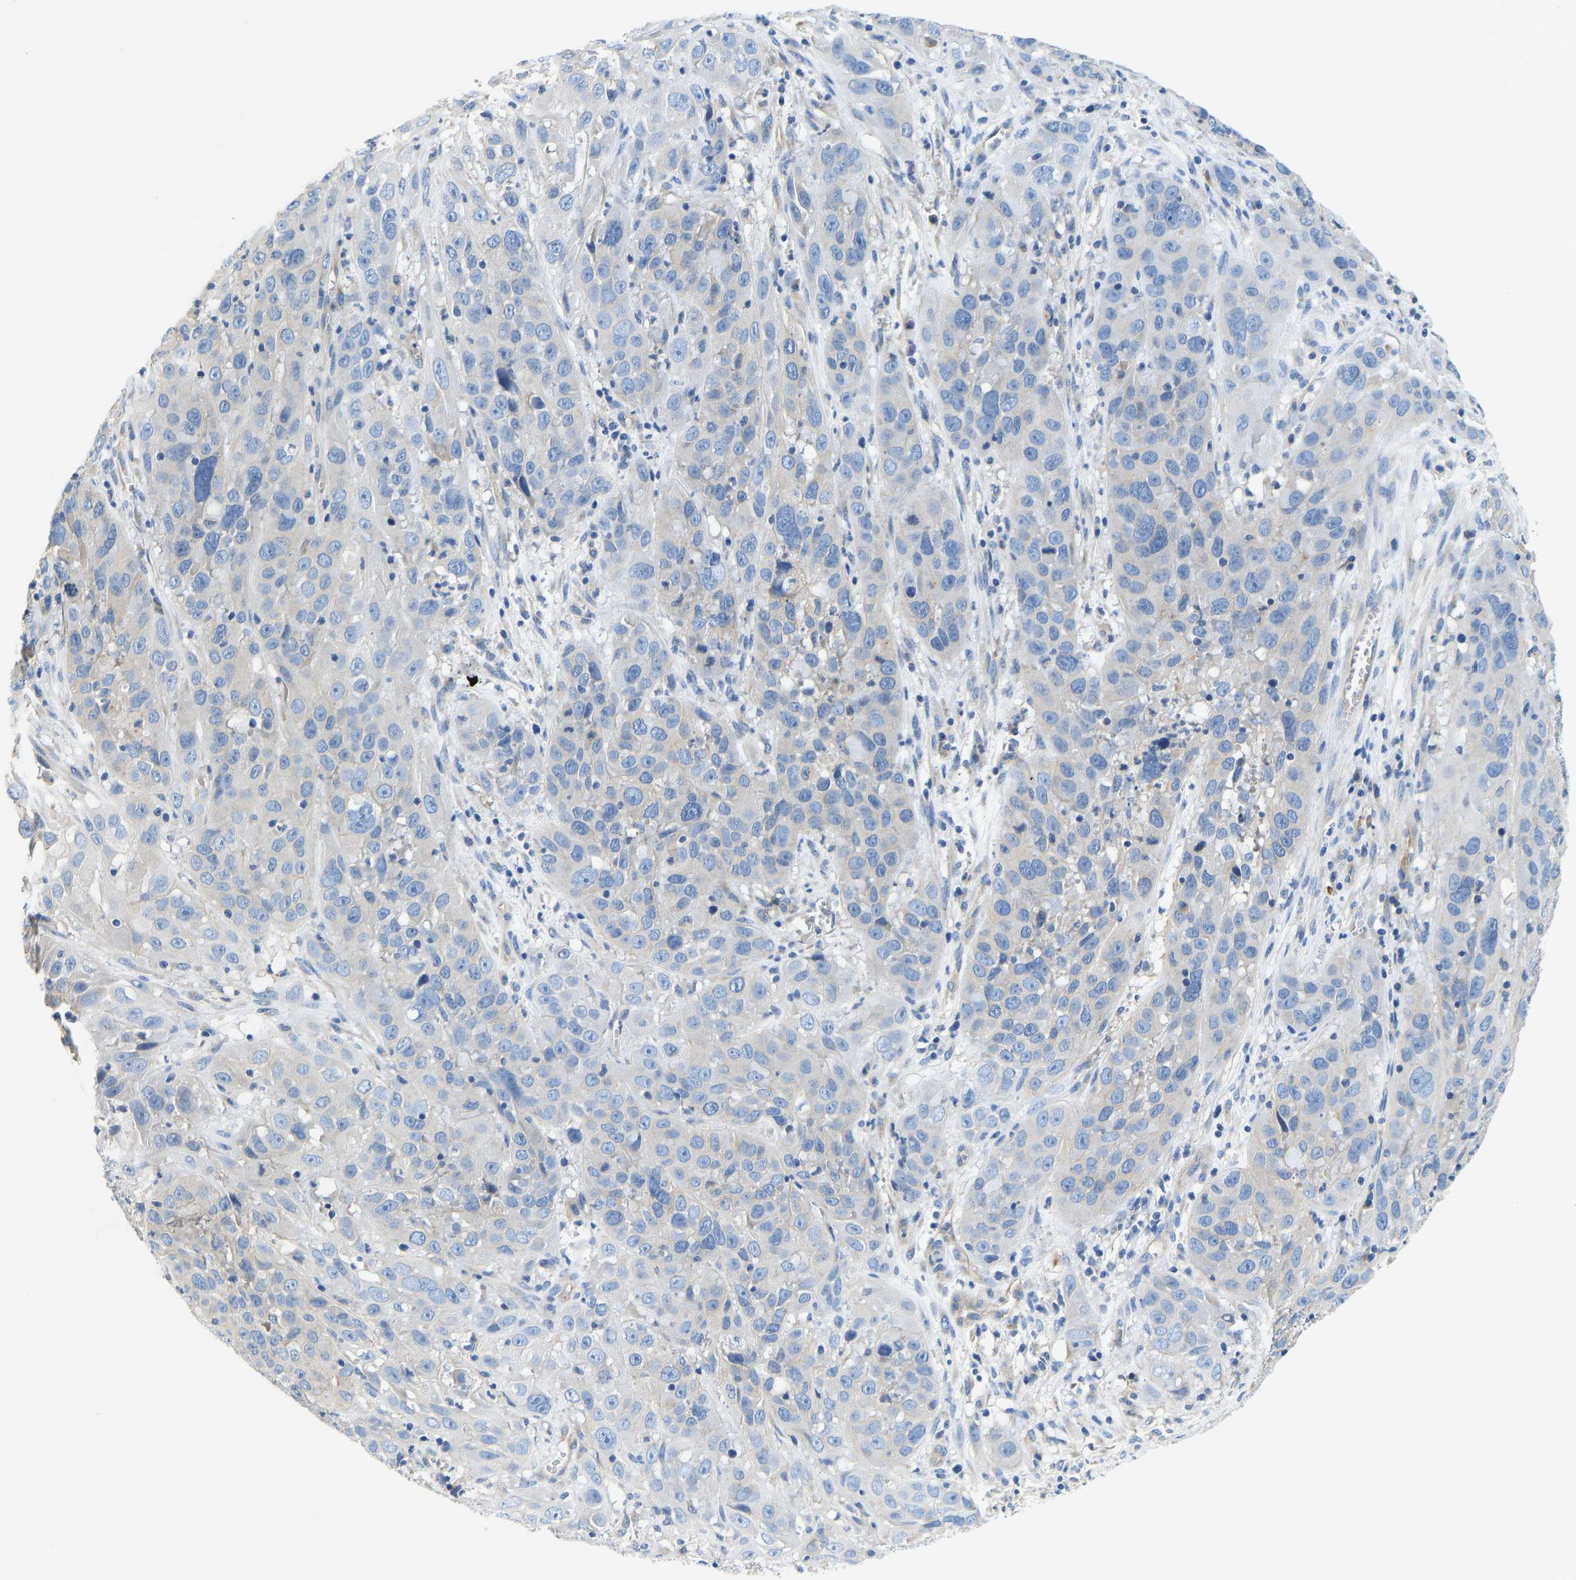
{"staining": {"intensity": "negative", "quantity": "none", "location": "none"}, "tissue": "cervical cancer", "cell_type": "Tumor cells", "image_type": "cancer", "snomed": [{"axis": "morphology", "description": "Squamous cell carcinoma, NOS"}, {"axis": "topography", "description": "Cervix"}], "caption": "IHC image of neoplastic tissue: human cervical cancer stained with DAB displays no significant protein positivity in tumor cells. (DAB immunohistochemistry visualized using brightfield microscopy, high magnification).", "gene": "CHAD", "patient": {"sex": "female", "age": 32}}